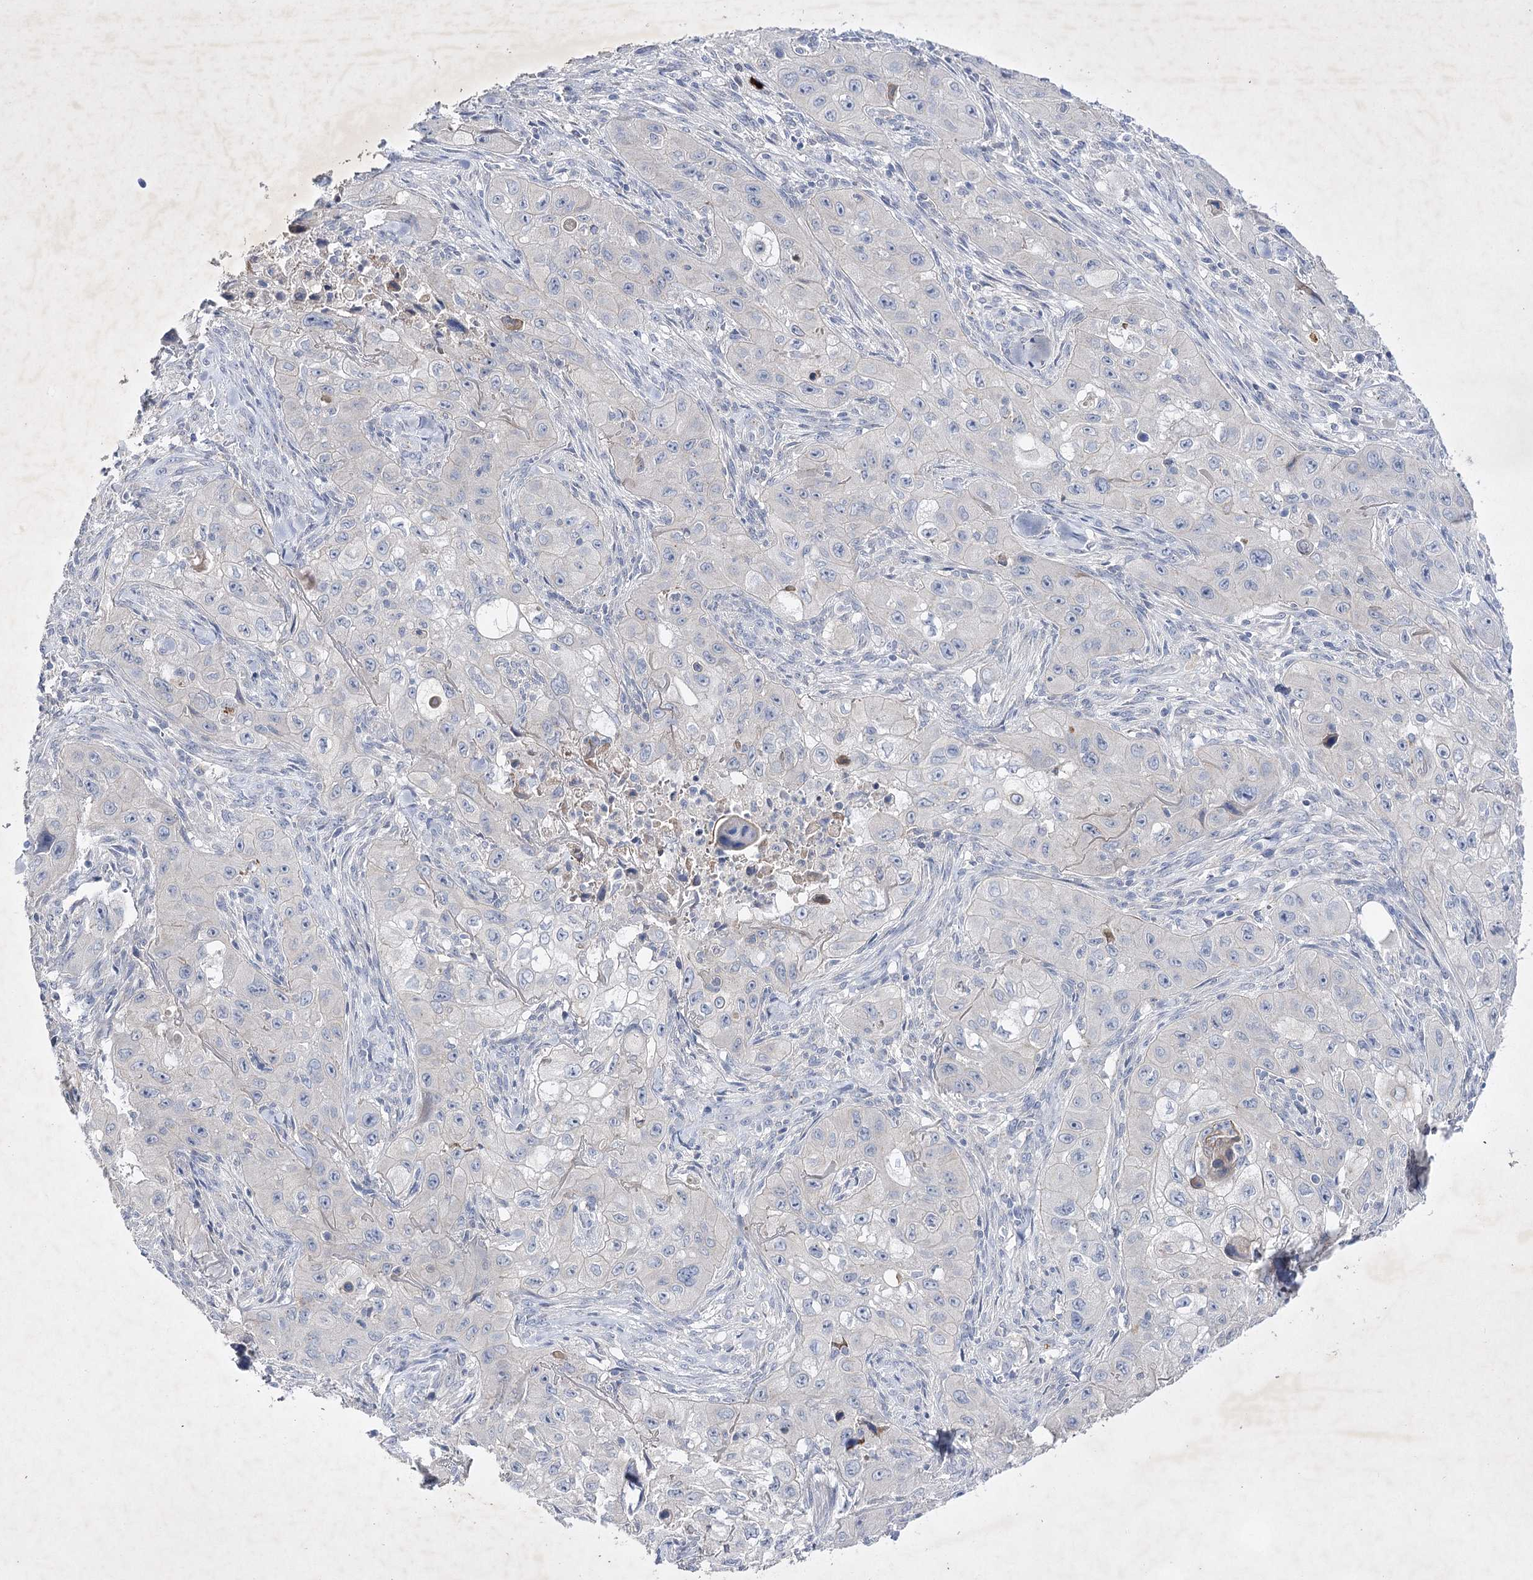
{"staining": {"intensity": "negative", "quantity": "none", "location": "none"}, "tissue": "skin cancer", "cell_type": "Tumor cells", "image_type": "cancer", "snomed": [{"axis": "morphology", "description": "Squamous cell carcinoma, NOS"}, {"axis": "topography", "description": "Skin"}, {"axis": "topography", "description": "Subcutis"}], "caption": "DAB immunohistochemical staining of human skin squamous cell carcinoma demonstrates no significant positivity in tumor cells.", "gene": "COX15", "patient": {"sex": "male", "age": 73}}